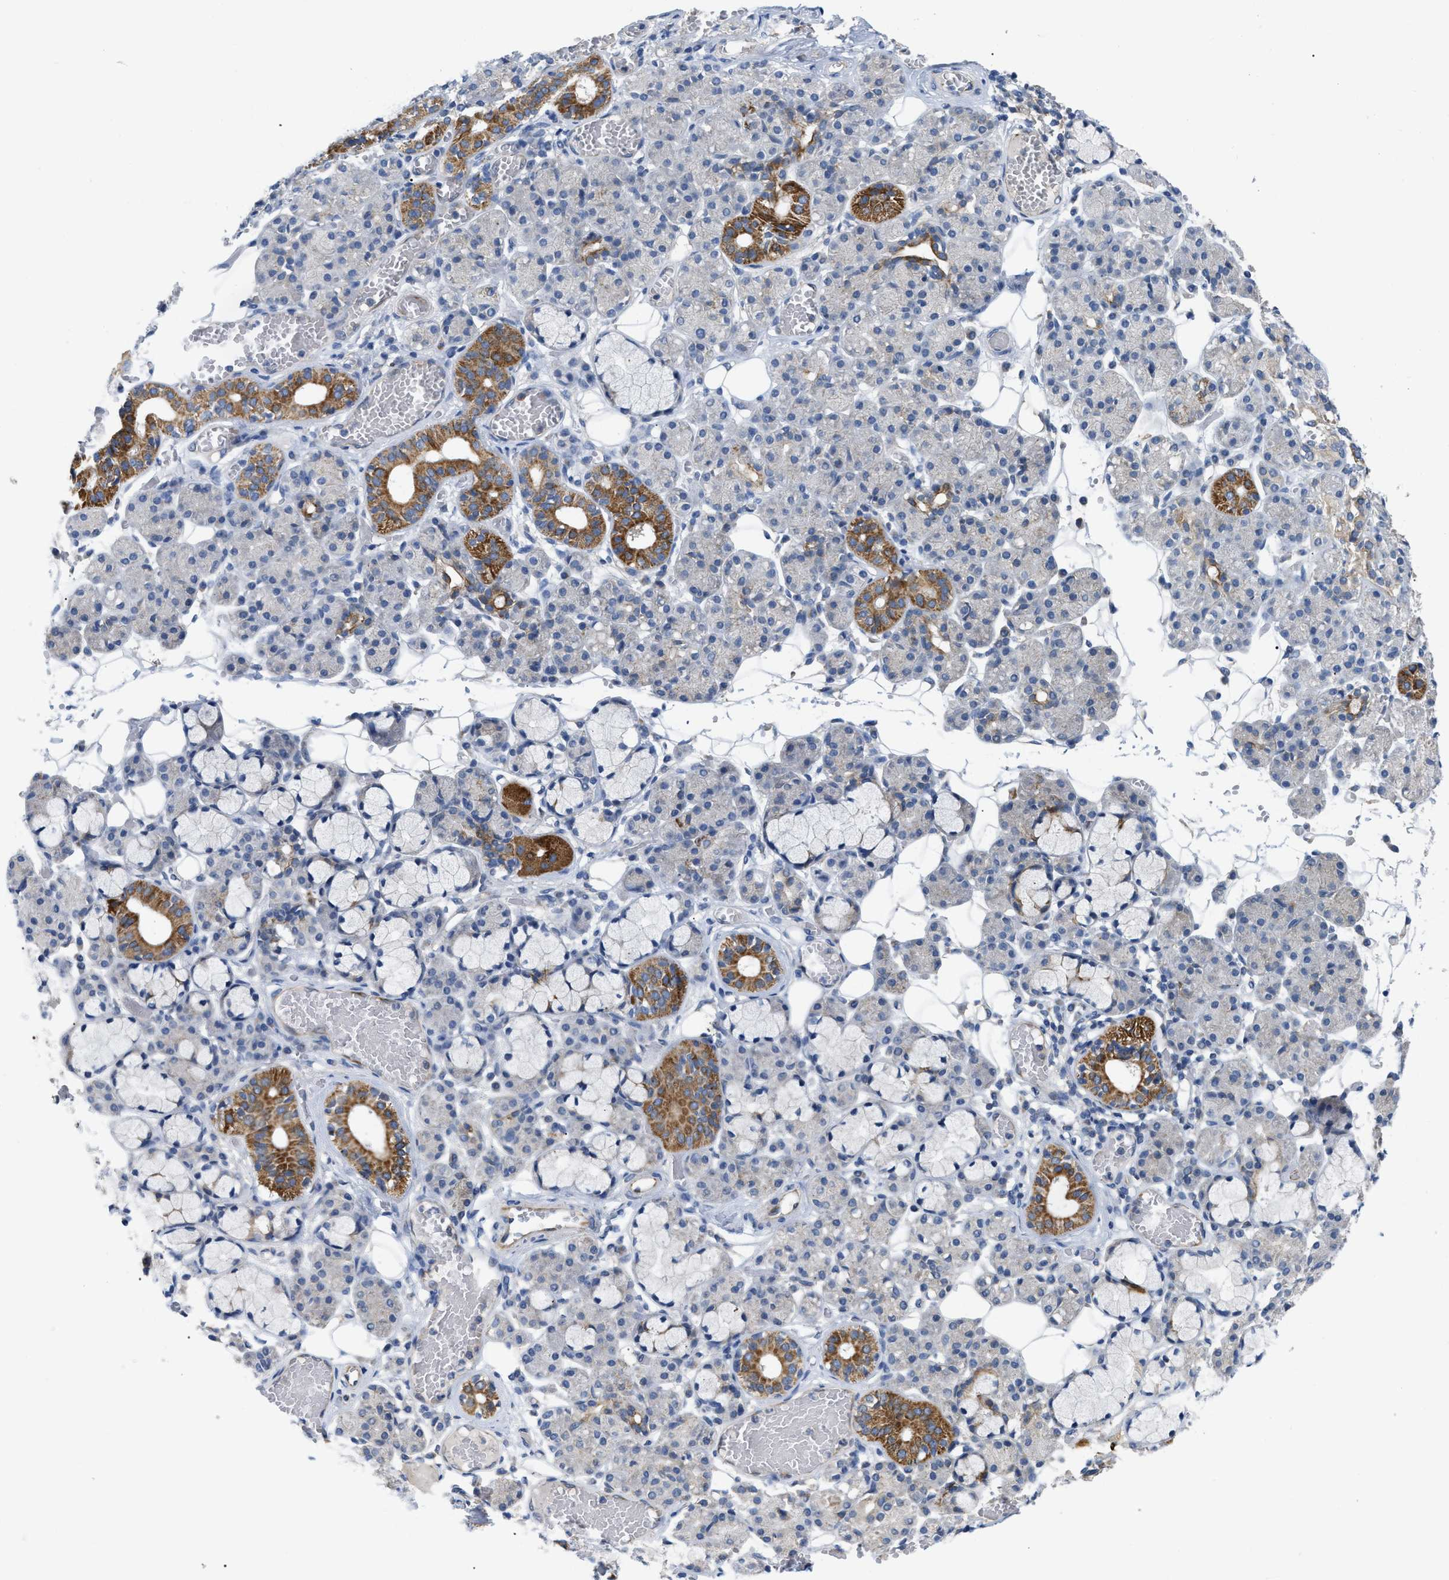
{"staining": {"intensity": "moderate", "quantity": "<25%", "location": "cytoplasmic/membranous"}, "tissue": "salivary gland", "cell_type": "Glandular cells", "image_type": "normal", "snomed": [{"axis": "morphology", "description": "Normal tissue, NOS"}, {"axis": "topography", "description": "Salivary gland"}], "caption": "This photomicrograph exhibits IHC staining of benign human salivary gland, with low moderate cytoplasmic/membranous positivity in about <25% of glandular cells.", "gene": "DHX58", "patient": {"sex": "male", "age": 63}}